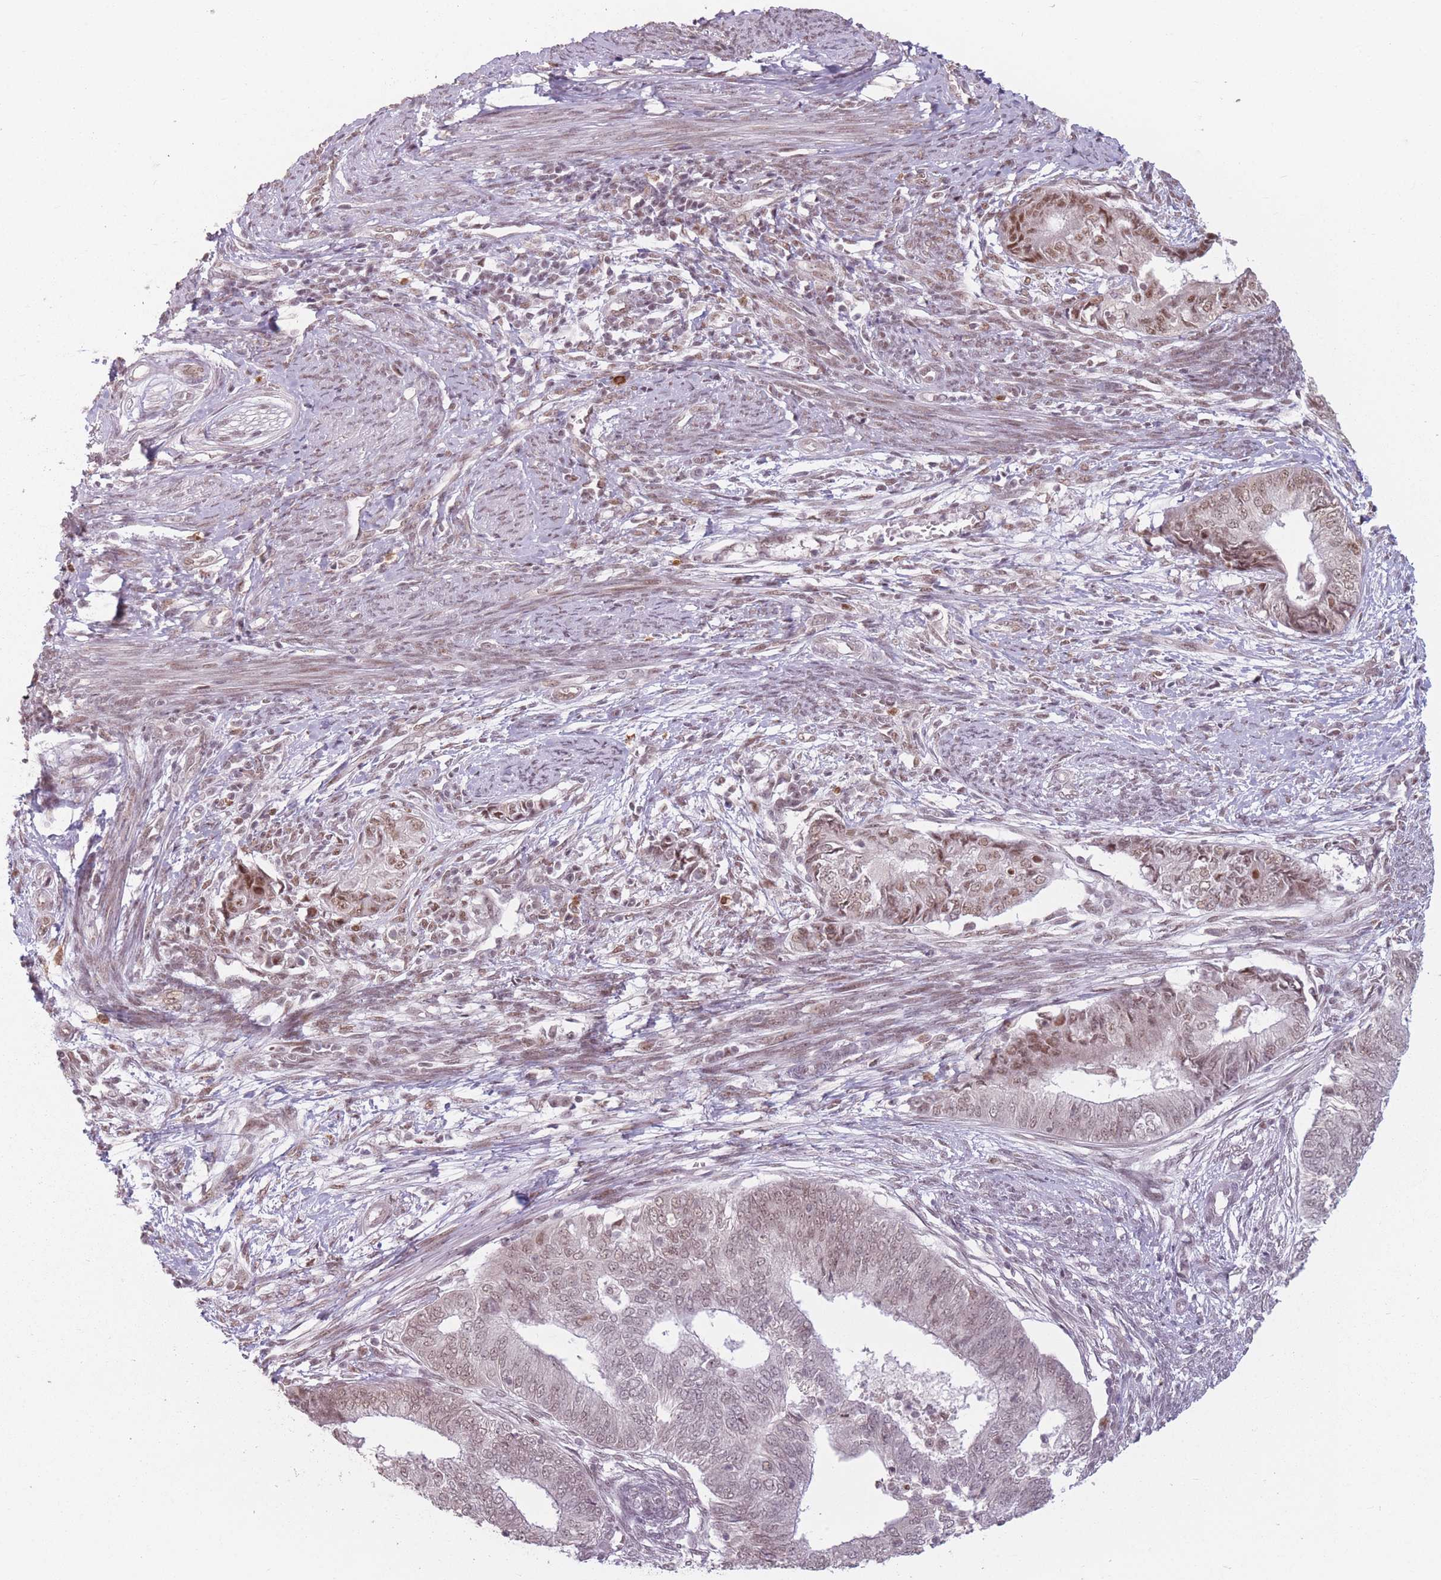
{"staining": {"intensity": "moderate", "quantity": "25%-75%", "location": "nuclear"}, "tissue": "endometrial cancer", "cell_type": "Tumor cells", "image_type": "cancer", "snomed": [{"axis": "morphology", "description": "Adenocarcinoma, NOS"}, {"axis": "topography", "description": "Endometrium"}], "caption": "Immunohistochemical staining of endometrial adenocarcinoma exhibits medium levels of moderate nuclear protein staining in about 25%-75% of tumor cells. (Brightfield microscopy of DAB IHC at high magnification).", "gene": "SUPT6H", "patient": {"sex": "female", "age": 62}}